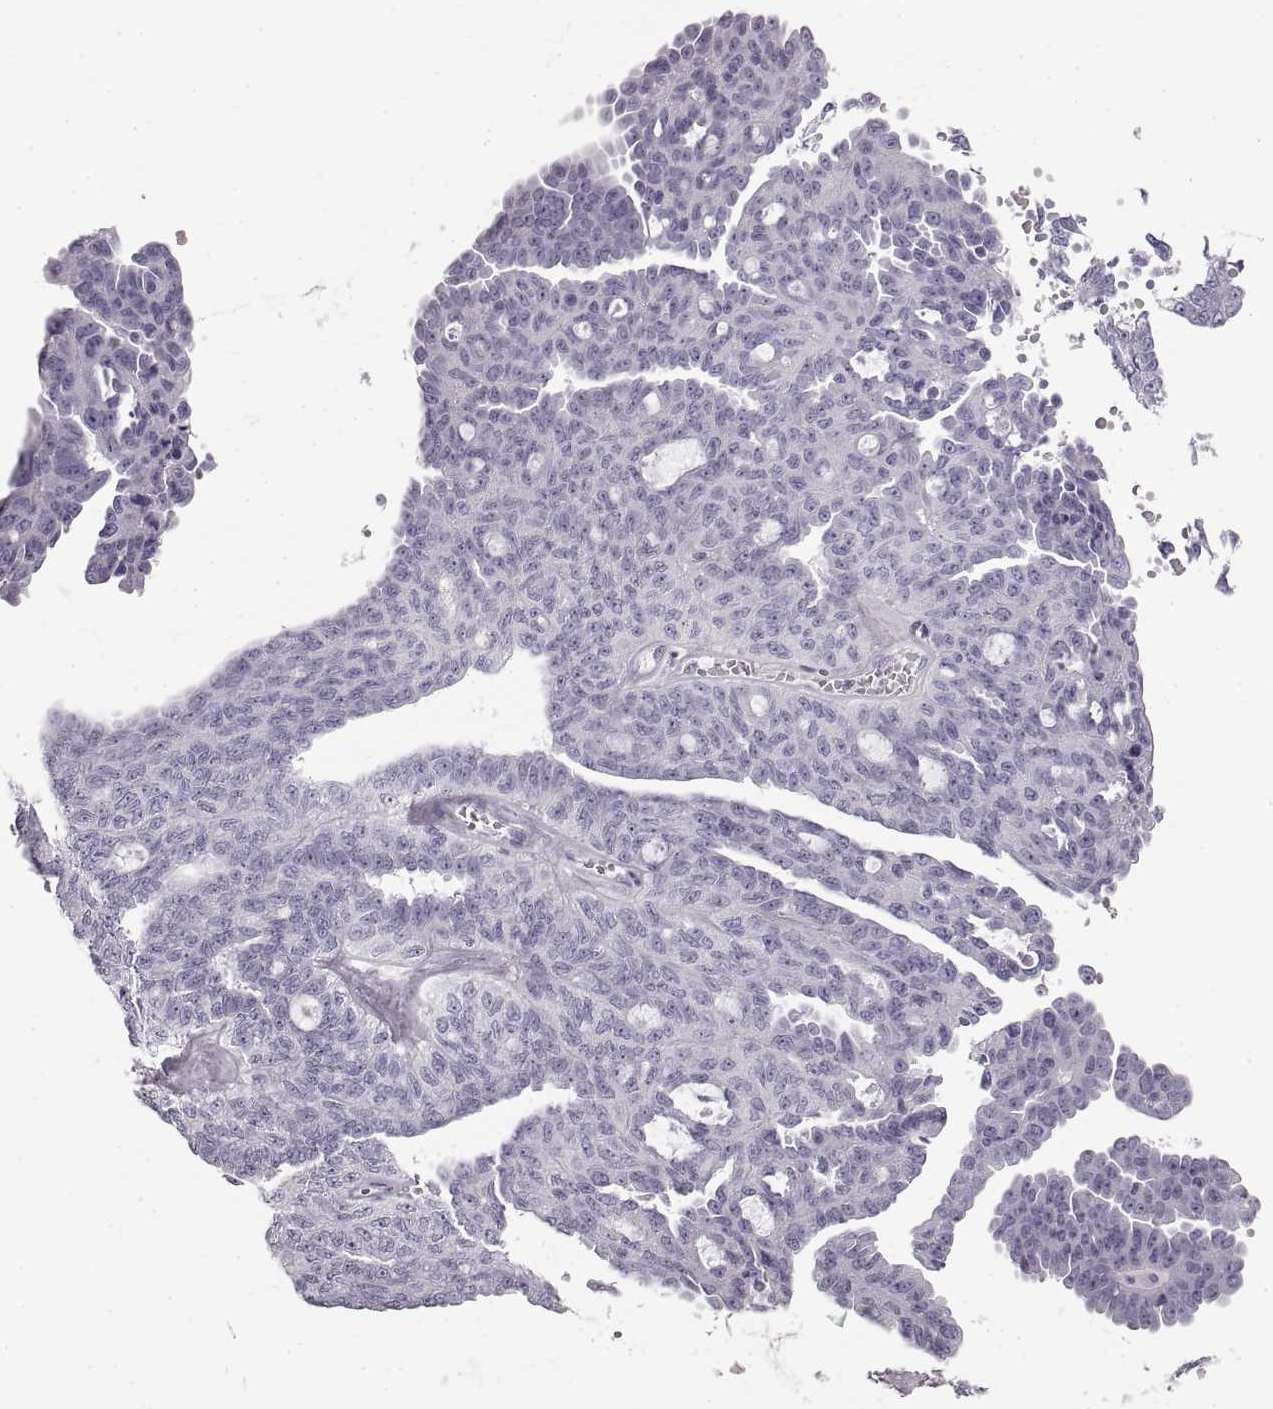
{"staining": {"intensity": "negative", "quantity": "none", "location": "none"}, "tissue": "ovarian cancer", "cell_type": "Tumor cells", "image_type": "cancer", "snomed": [{"axis": "morphology", "description": "Cystadenocarcinoma, serous, NOS"}, {"axis": "topography", "description": "Ovary"}], "caption": "DAB (3,3'-diaminobenzidine) immunohistochemical staining of ovarian cancer displays no significant staining in tumor cells.", "gene": "CRYAA", "patient": {"sex": "female", "age": 71}}